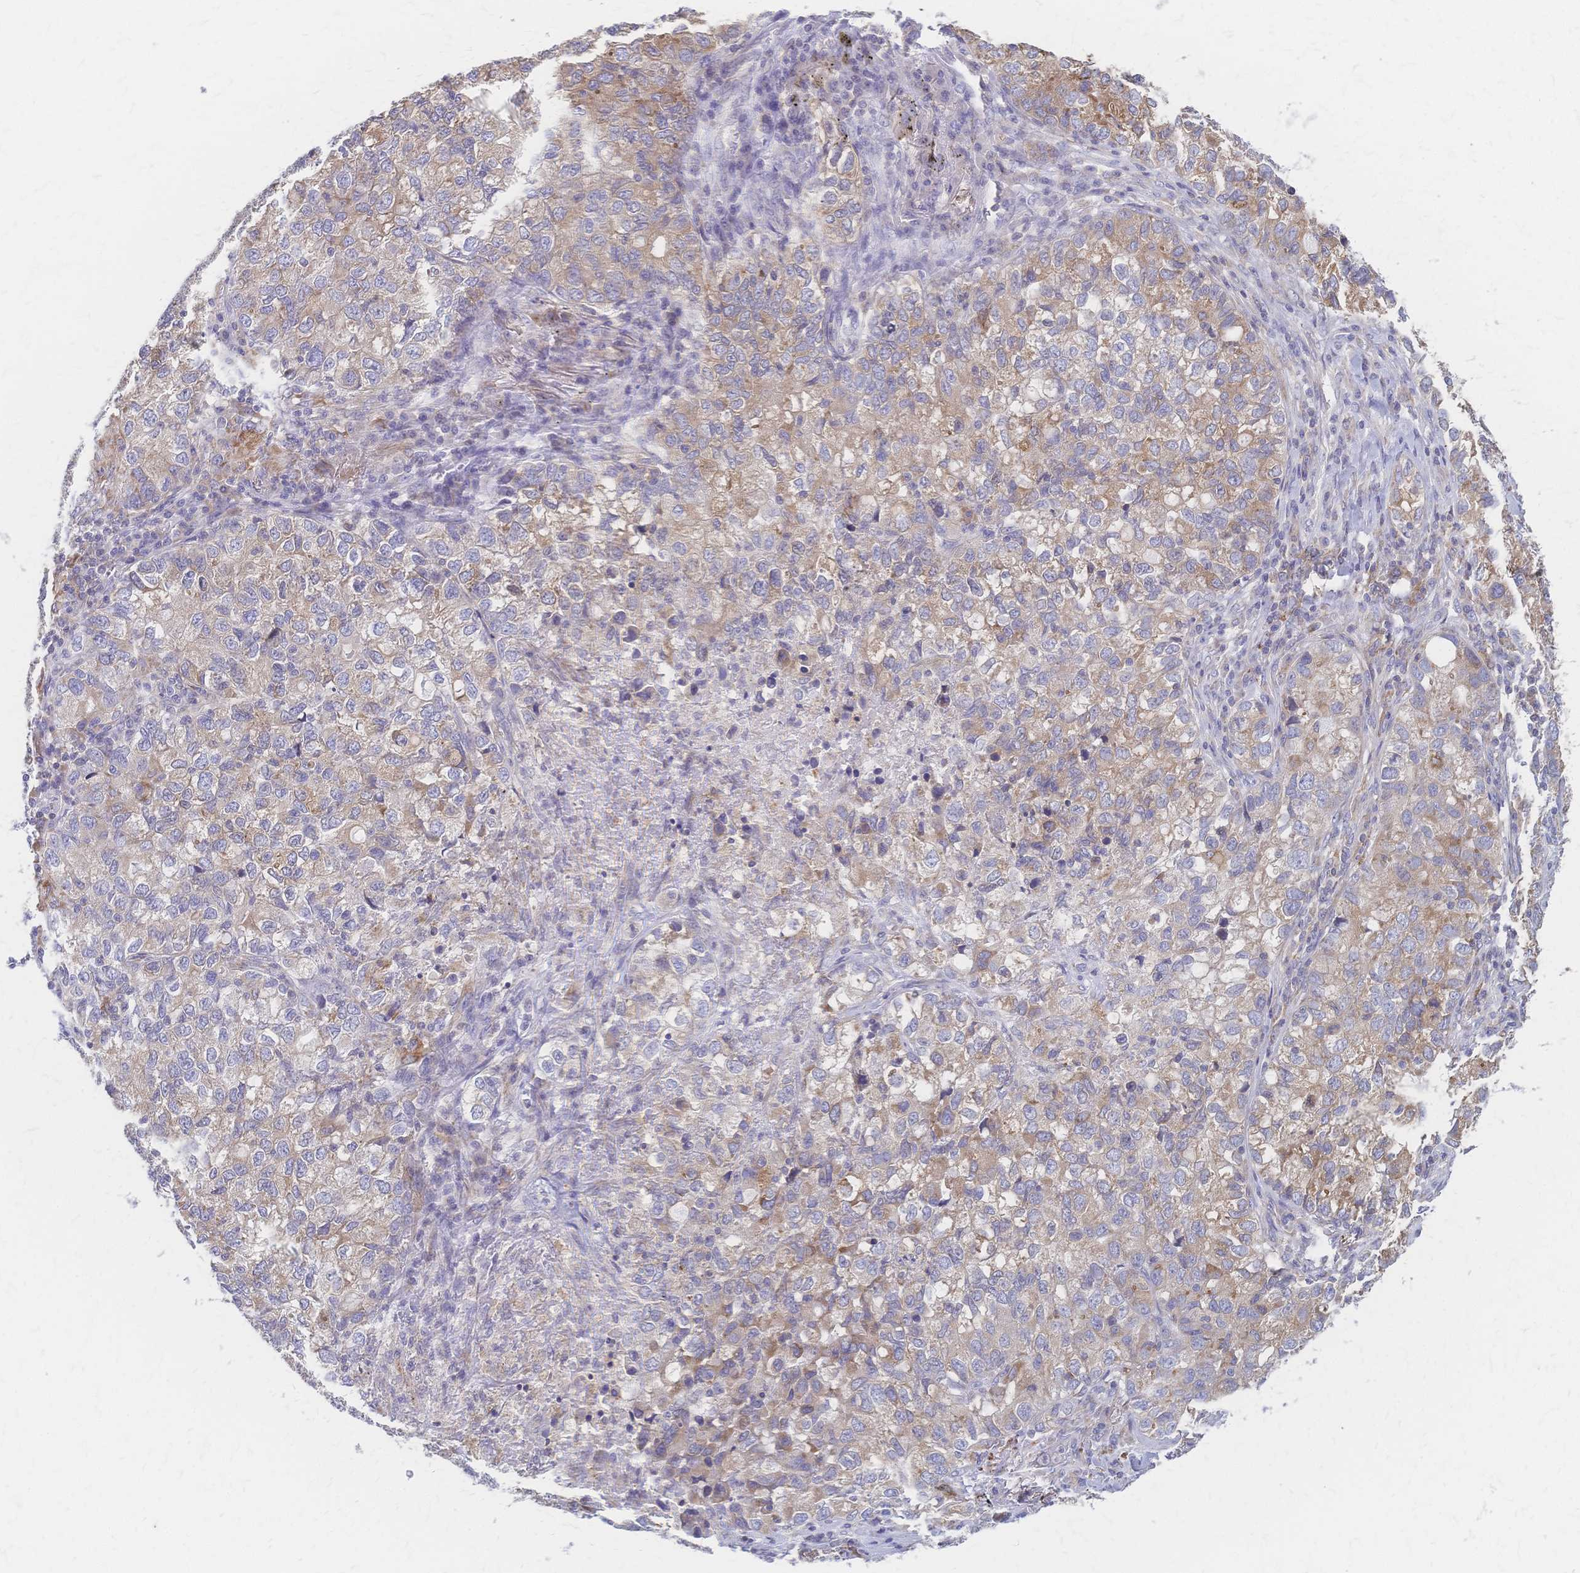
{"staining": {"intensity": "weak", "quantity": "25%-75%", "location": "cytoplasmic/membranous"}, "tissue": "lung cancer", "cell_type": "Tumor cells", "image_type": "cancer", "snomed": [{"axis": "morphology", "description": "Normal morphology"}, {"axis": "morphology", "description": "Adenocarcinoma, NOS"}, {"axis": "topography", "description": "Lymph node"}, {"axis": "topography", "description": "Lung"}], "caption": "Adenocarcinoma (lung) tissue reveals weak cytoplasmic/membranous positivity in approximately 25%-75% of tumor cells, visualized by immunohistochemistry.", "gene": "CYB5A", "patient": {"sex": "female", "age": 51}}